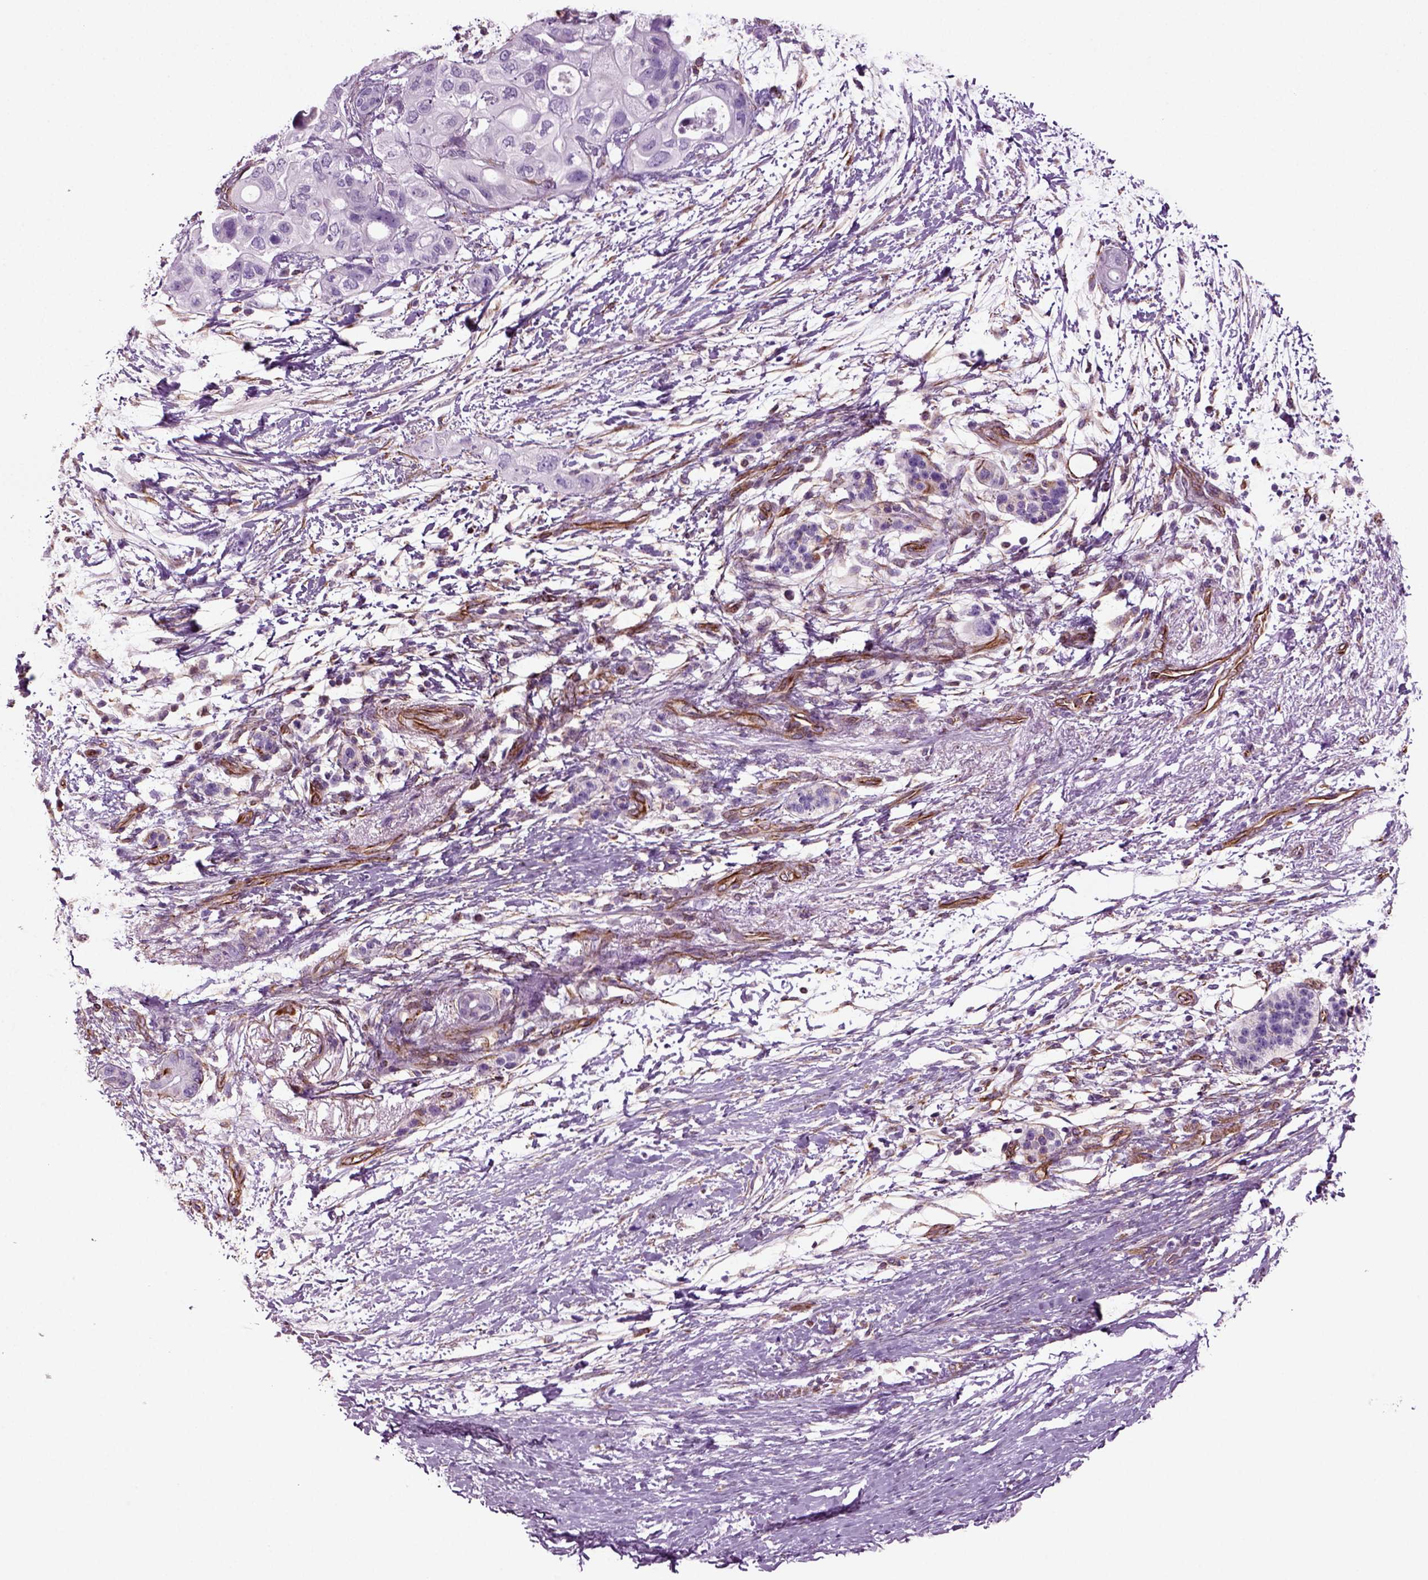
{"staining": {"intensity": "negative", "quantity": "none", "location": "none"}, "tissue": "pancreatic cancer", "cell_type": "Tumor cells", "image_type": "cancer", "snomed": [{"axis": "morphology", "description": "Adenocarcinoma, NOS"}, {"axis": "topography", "description": "Pancreas"}], "caption": "The histopathology image exhibits no significant expression in tumor cells of adenocarcinoma (pancreatic). (DAB (3,3'-diaminobenzidine) IHC with hematoxylin counter stain).", "gene": "ACER3", "patient": {"sex": "female", "age": 72}}